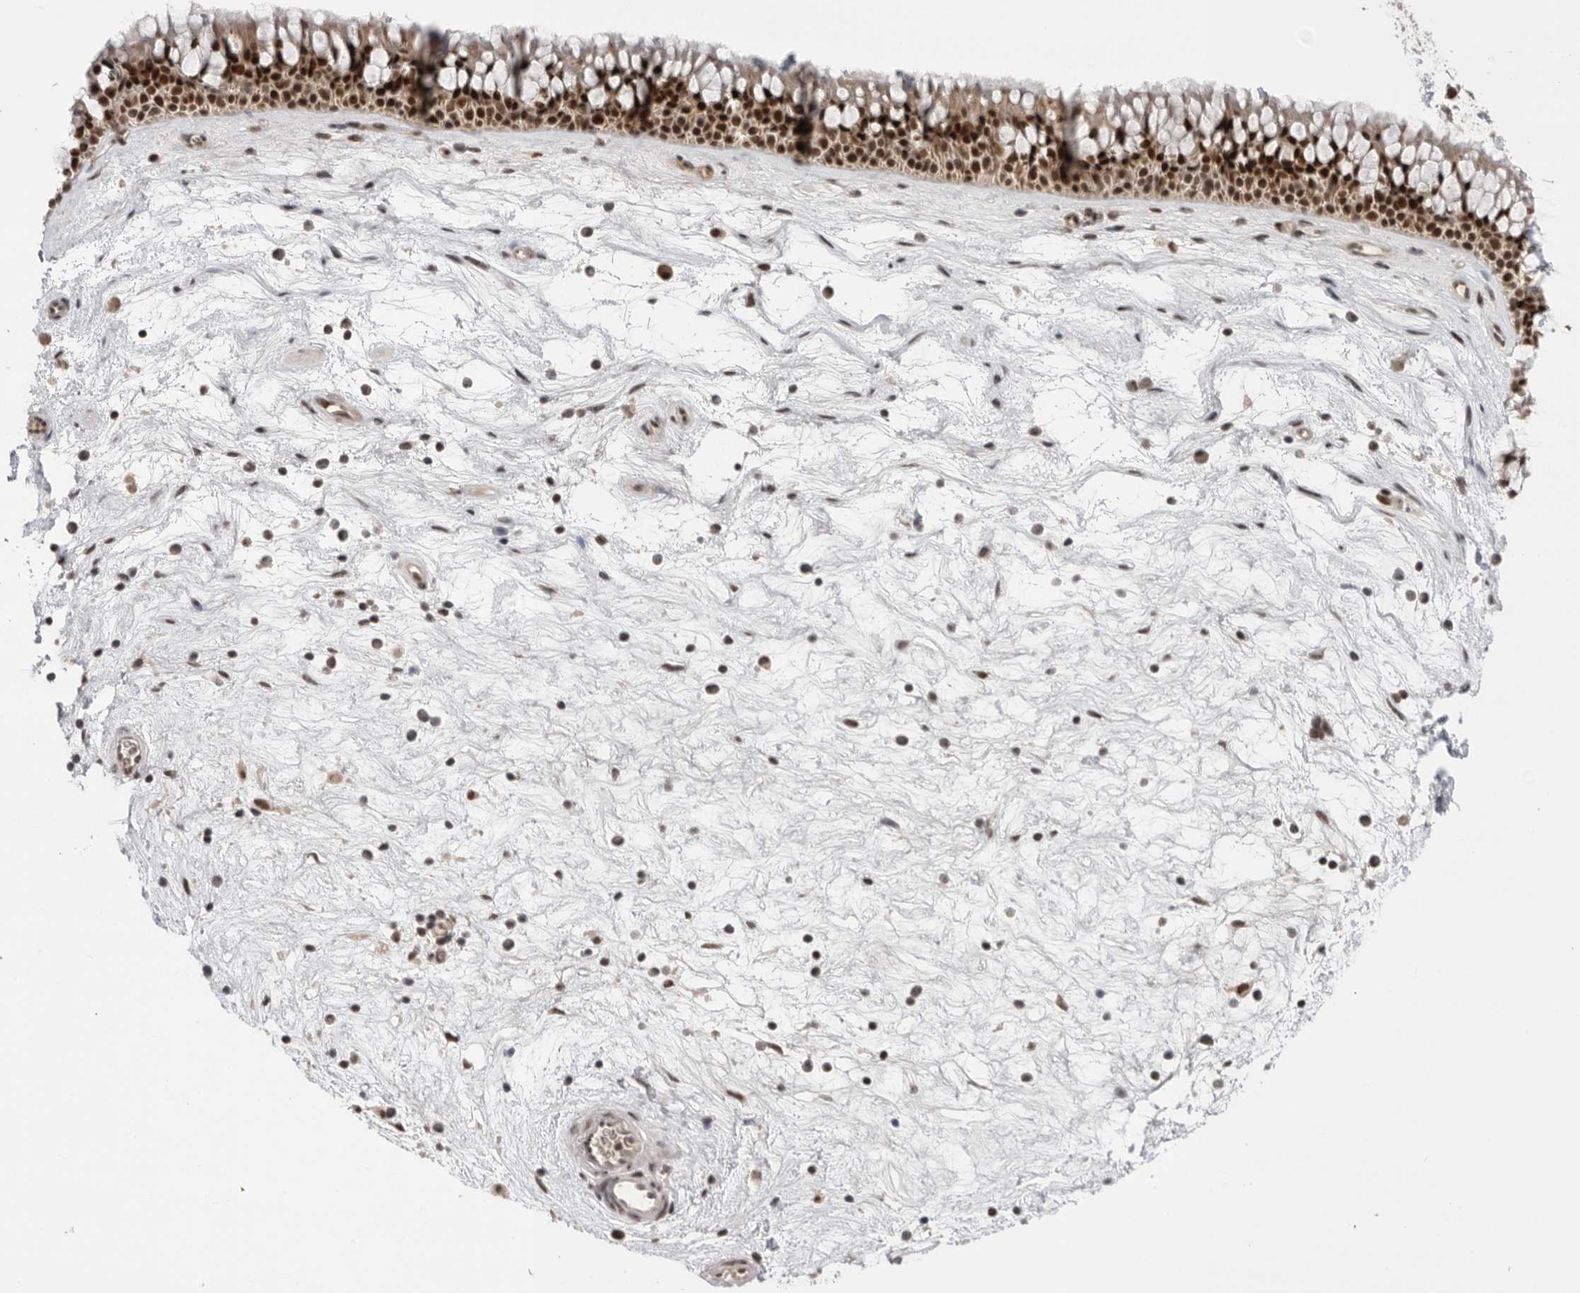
{"staining": {"intensity": "strong", "quantity": ">75%", "location": "nuclear"}, "tissue": "nasopharynx", "cell_type": "Respiratory epithelial cells", "image_type": "normal", "snomed": [{"axis": "morphology", "description": "Normal tissue, NOS"}, {"axis": "topography", "description": "Nasopharynx"}], "caption": "Immunohistochemistry of unremarkable nasopharynx exhibits high levels of strong nuclear staining in approximately >75% of respiratory epithelial cells.", "gene": "POU5F1", "patient": {"sex": "male", "age": 64}}